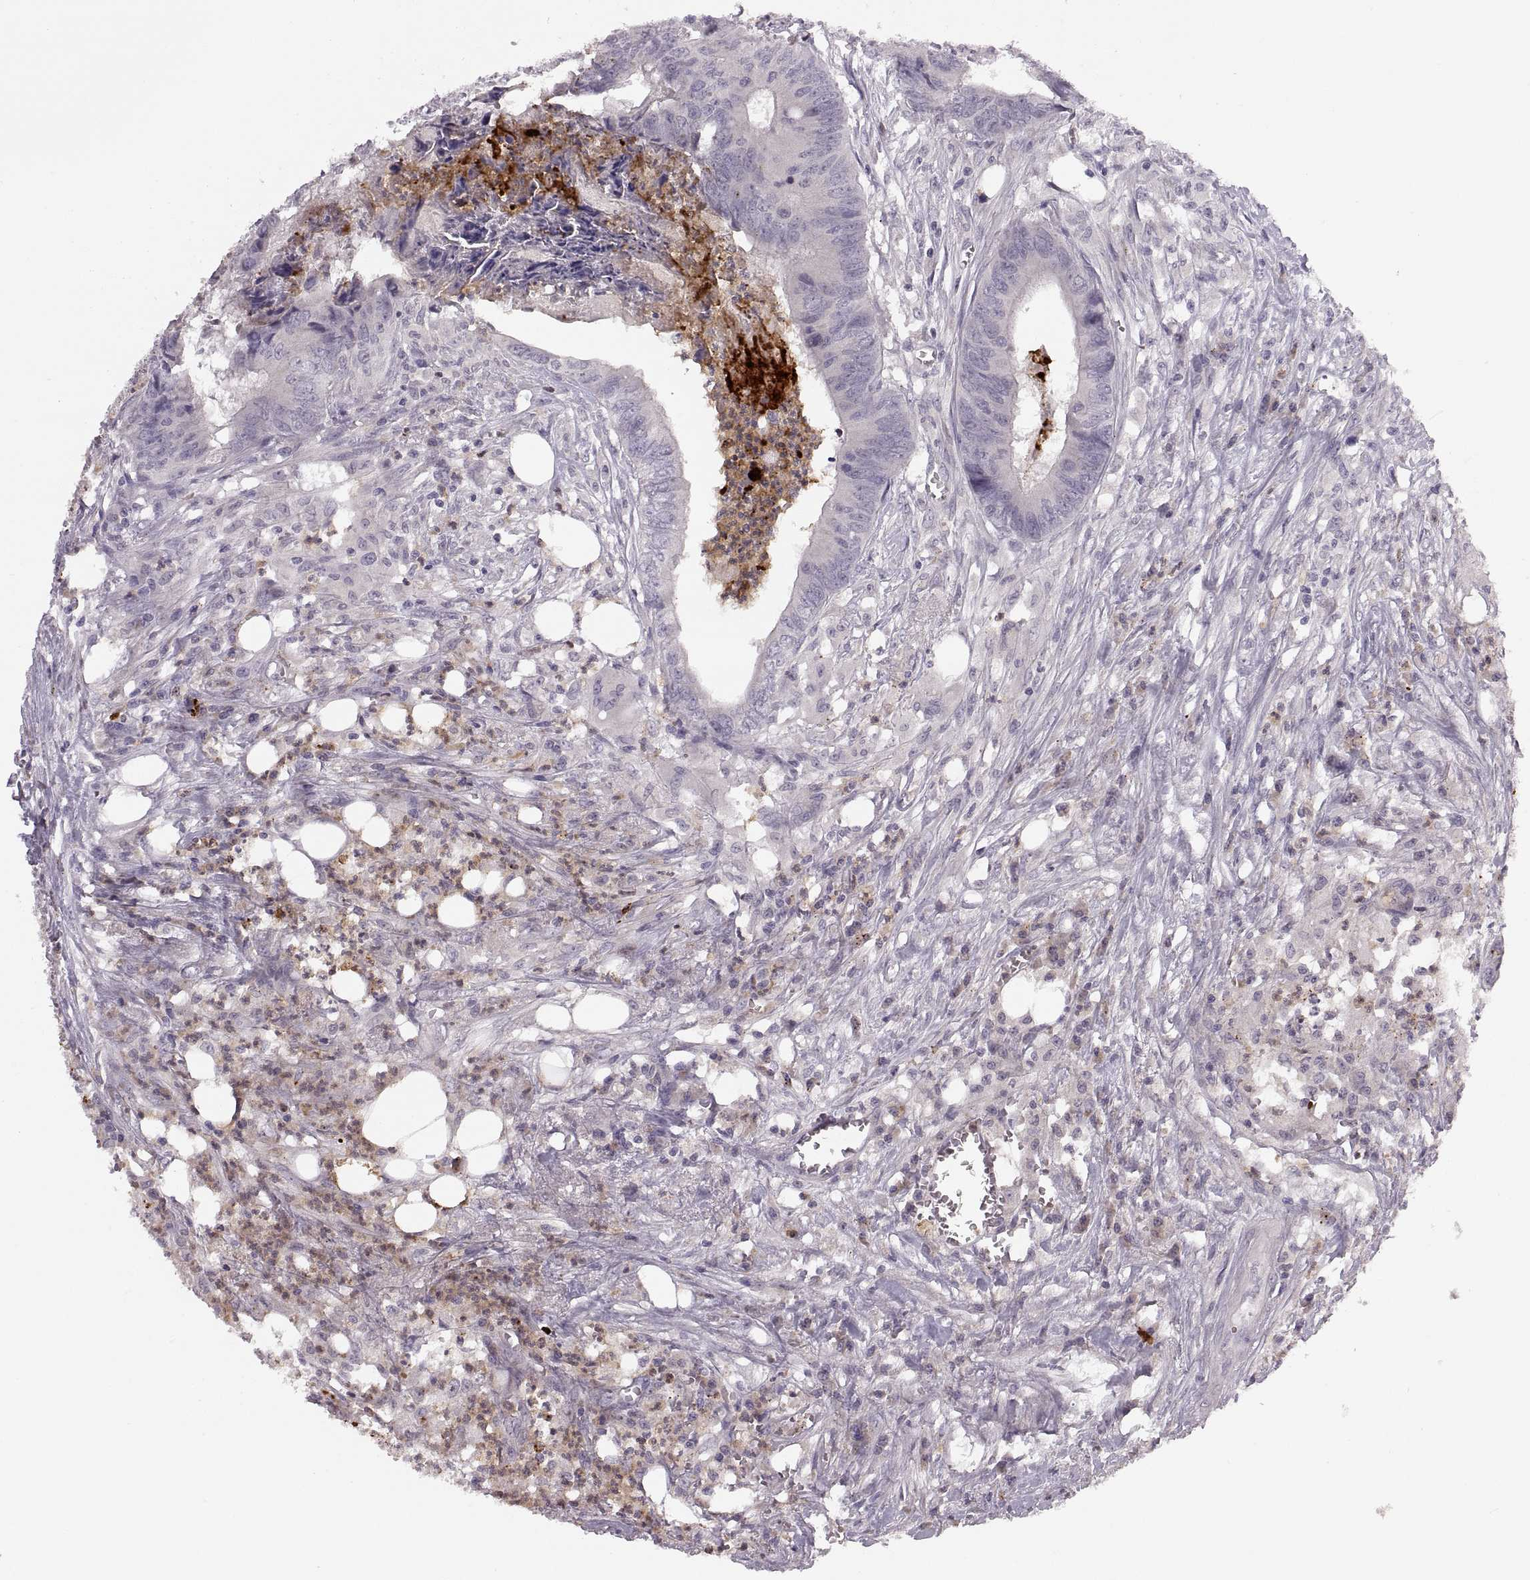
{"staining": {"intensity": "negative", "quantity": "none", "location": "none"}, "tissue": "colorectal cancer", "cell_type": "Tumor cells", "image_type": "cancer", "snomed": [{"axis": "morphology", "description": "Adenocarcinoma, NOS"}, {"axis": "topography", "description": "Colon"}], "caption": "A micrograph of adenocarcinoma (colorectal) stained for a protein exhibits no brown staining in tumor cells. Nuclei are stained in blue.", "gene": "ADH6", "patient": {"sex": "male", "age": 84}}